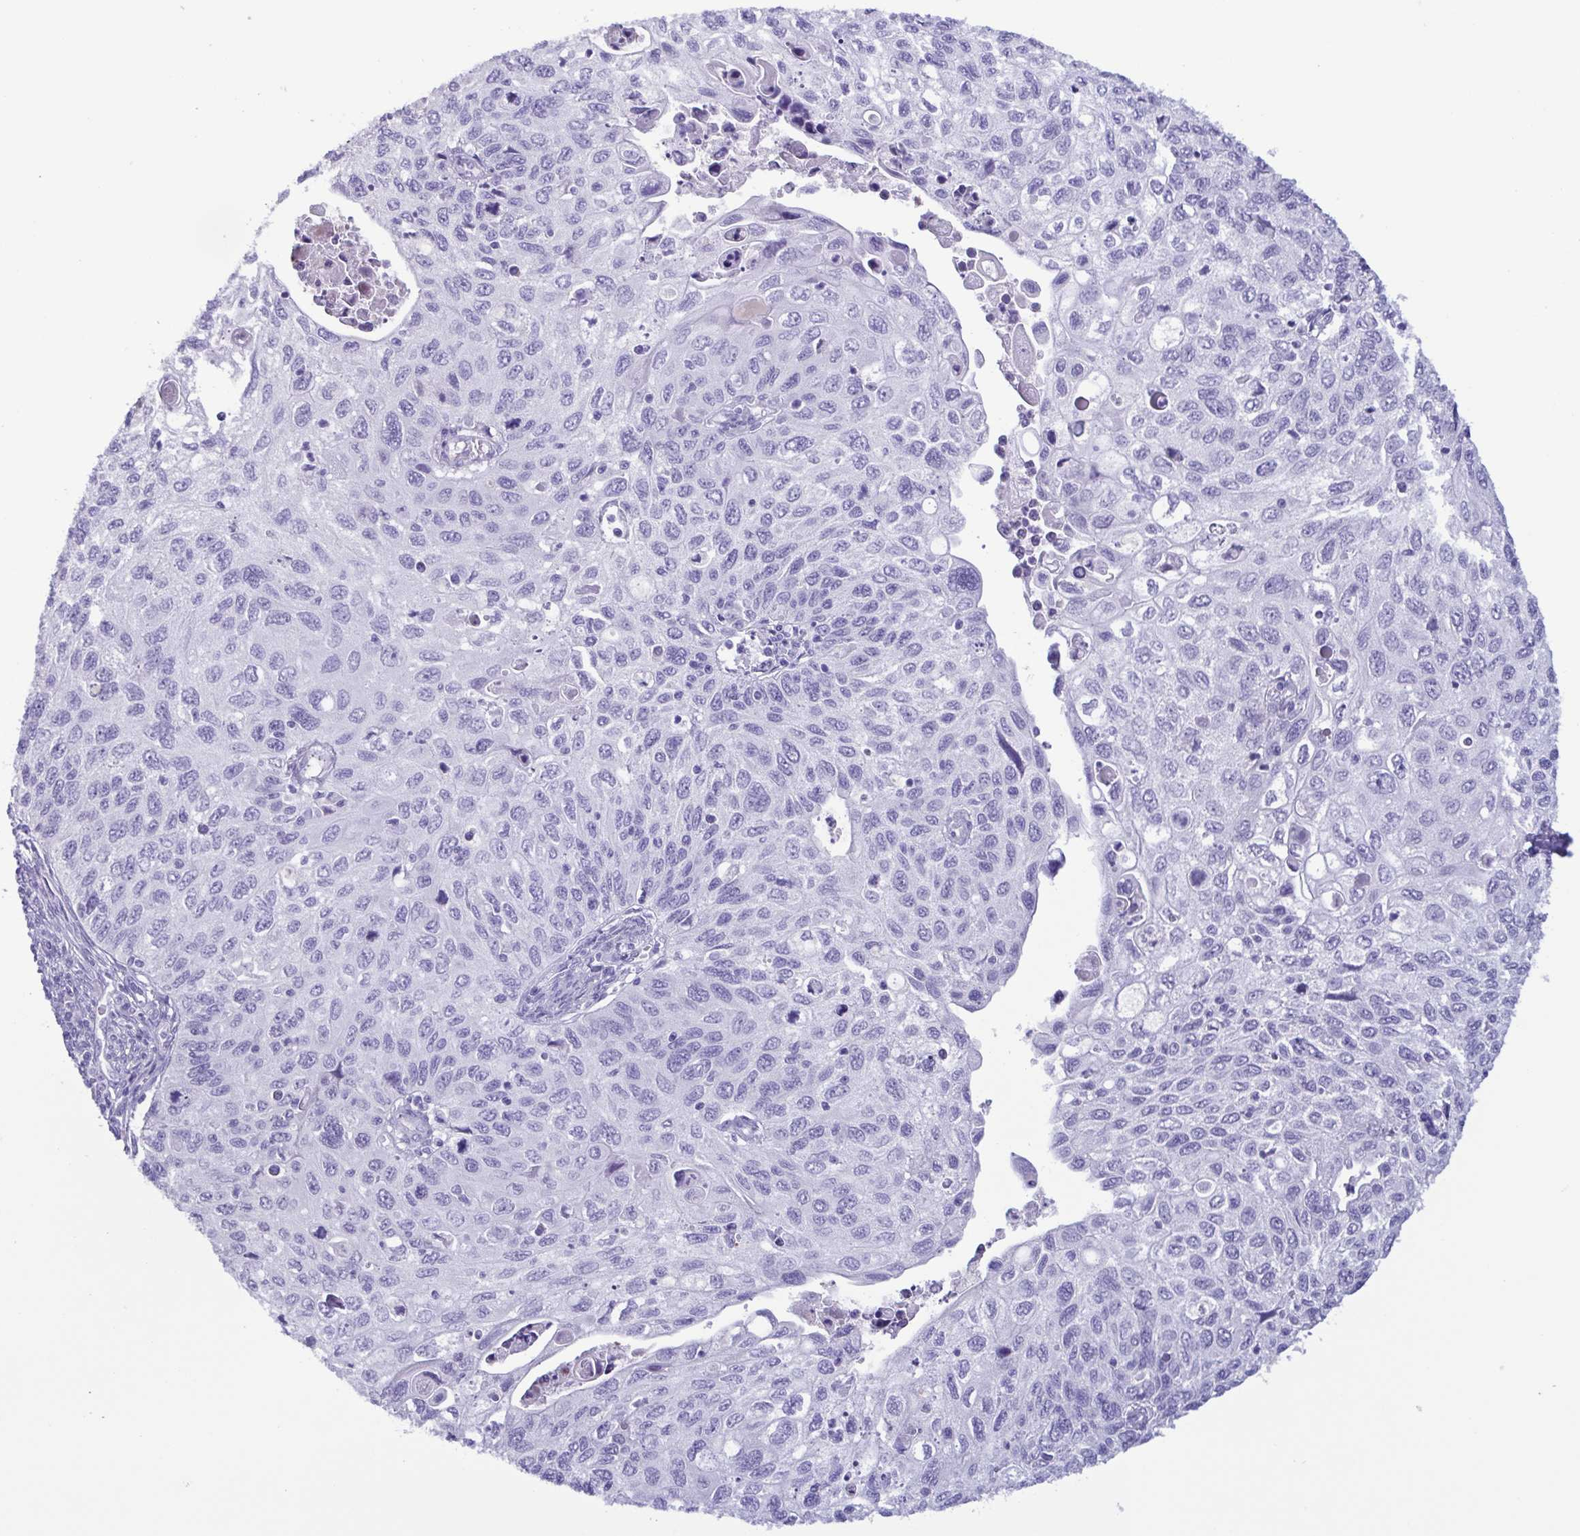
{"staining": {"intensity": "negative", "quantity": "none", "location": "none"}, "tissue": "cervical cancer", "cell_type": "Tumor cells", "image_type": "cancer", "snomed": [{"axis": "morphology", "description": "Squamous cell carcinoma, NOS"}, {"axis": "topography", "description": "Cervix"}], "caption": "Photomicrograph shows no protein staining in tumor cells of cervical cancer (squamous cell carcinoma) tissue.", "gene": "LTF", "patient": {"sex": "female", "age": 70}}